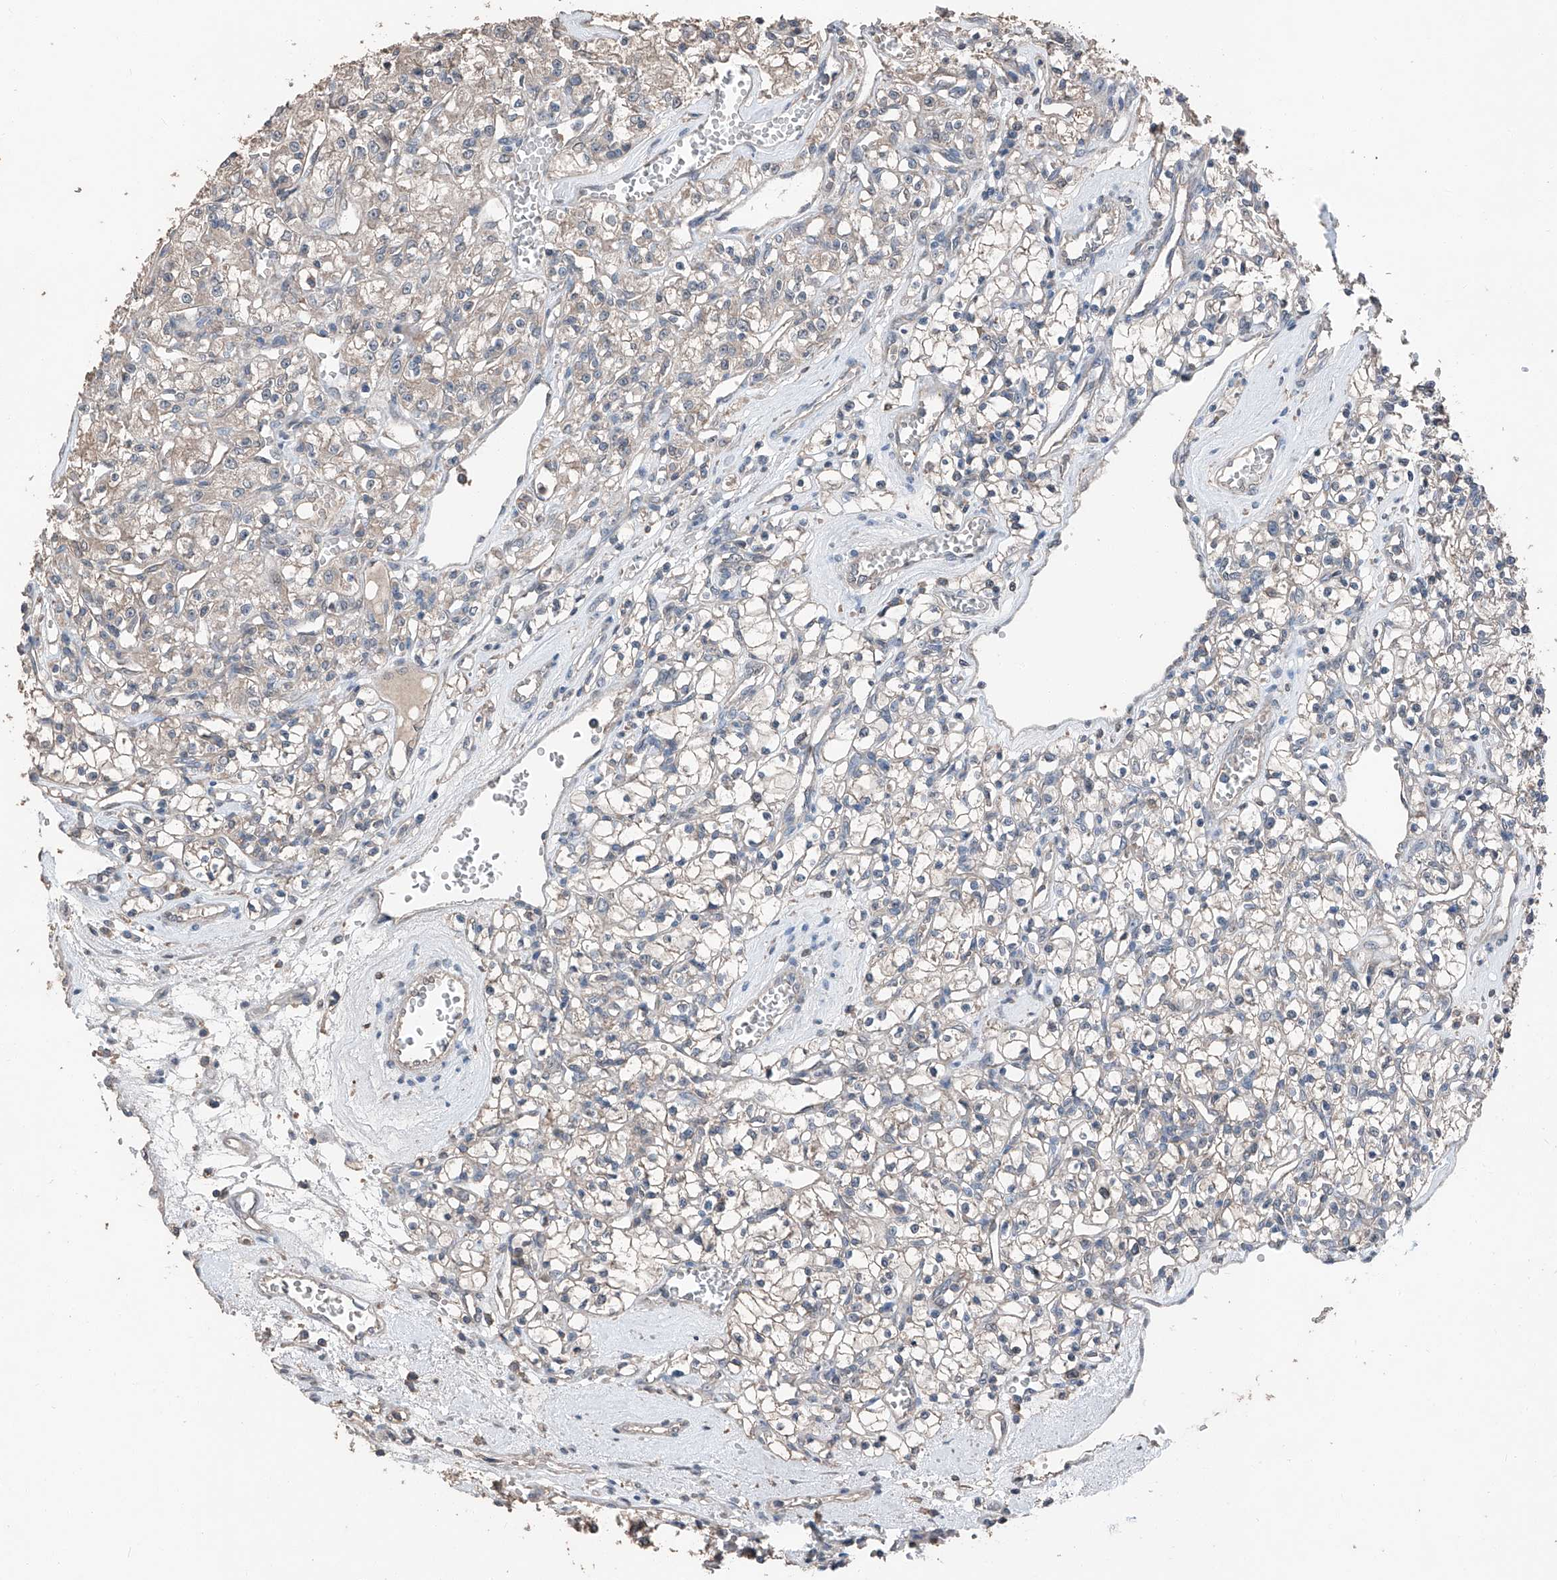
{"staining": {"intensity": "negative", "quantity": "none", "location": "none"}, "tissue": "renal cancer", "cell_type": "Tumor cells", "image_type": "cancer", "snomed": [{"axis": "morphology", "description": "Adenocarcinoma, NOS"}, {"axis": "topography", "description": "Kidney"}], "caption": "This is an IHC image of human renal adenocarcinoma. There is no expression in tumor cells.", "gene": "MAMLD1", "patient": {"sex": "female", "age": 59}}